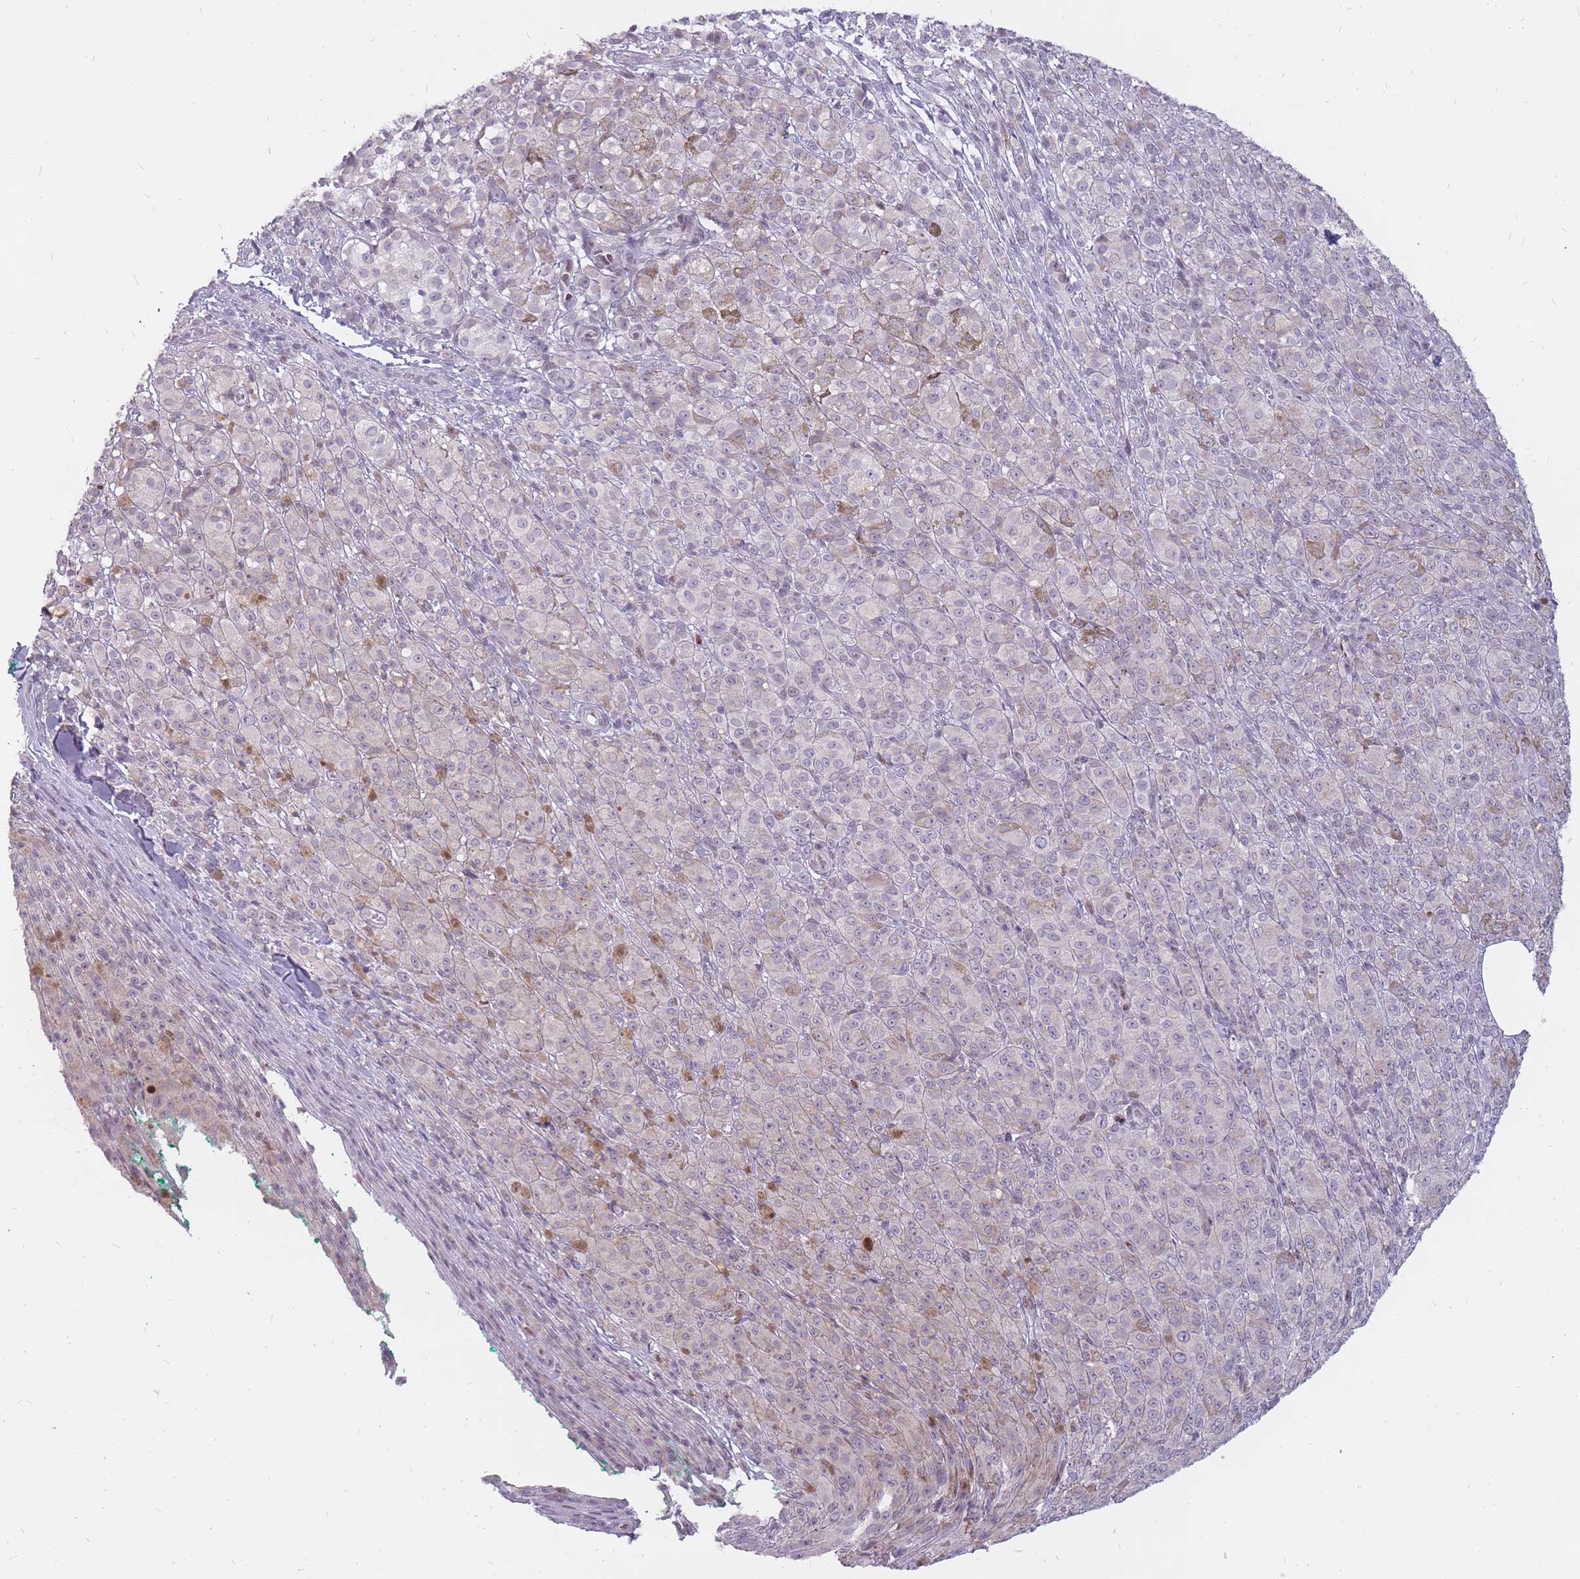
{"staining": {"intensity": "negative", "quantity": "none", "location": "none"}, "tissue": "melanoma", "cell_type": "Tumor cells", "image_type": "cancer", "snomed": [{"axis": "morphology", "description": "Malignant melanoma, NOS"}, {"axis": "topography", "description": "Skin"}], "caption": "Photomicrograph shows no significant protein expression in tumor cells of melanoma.", "gene": "POMZP3", "patient": {"sex": "female", "age": 52}}